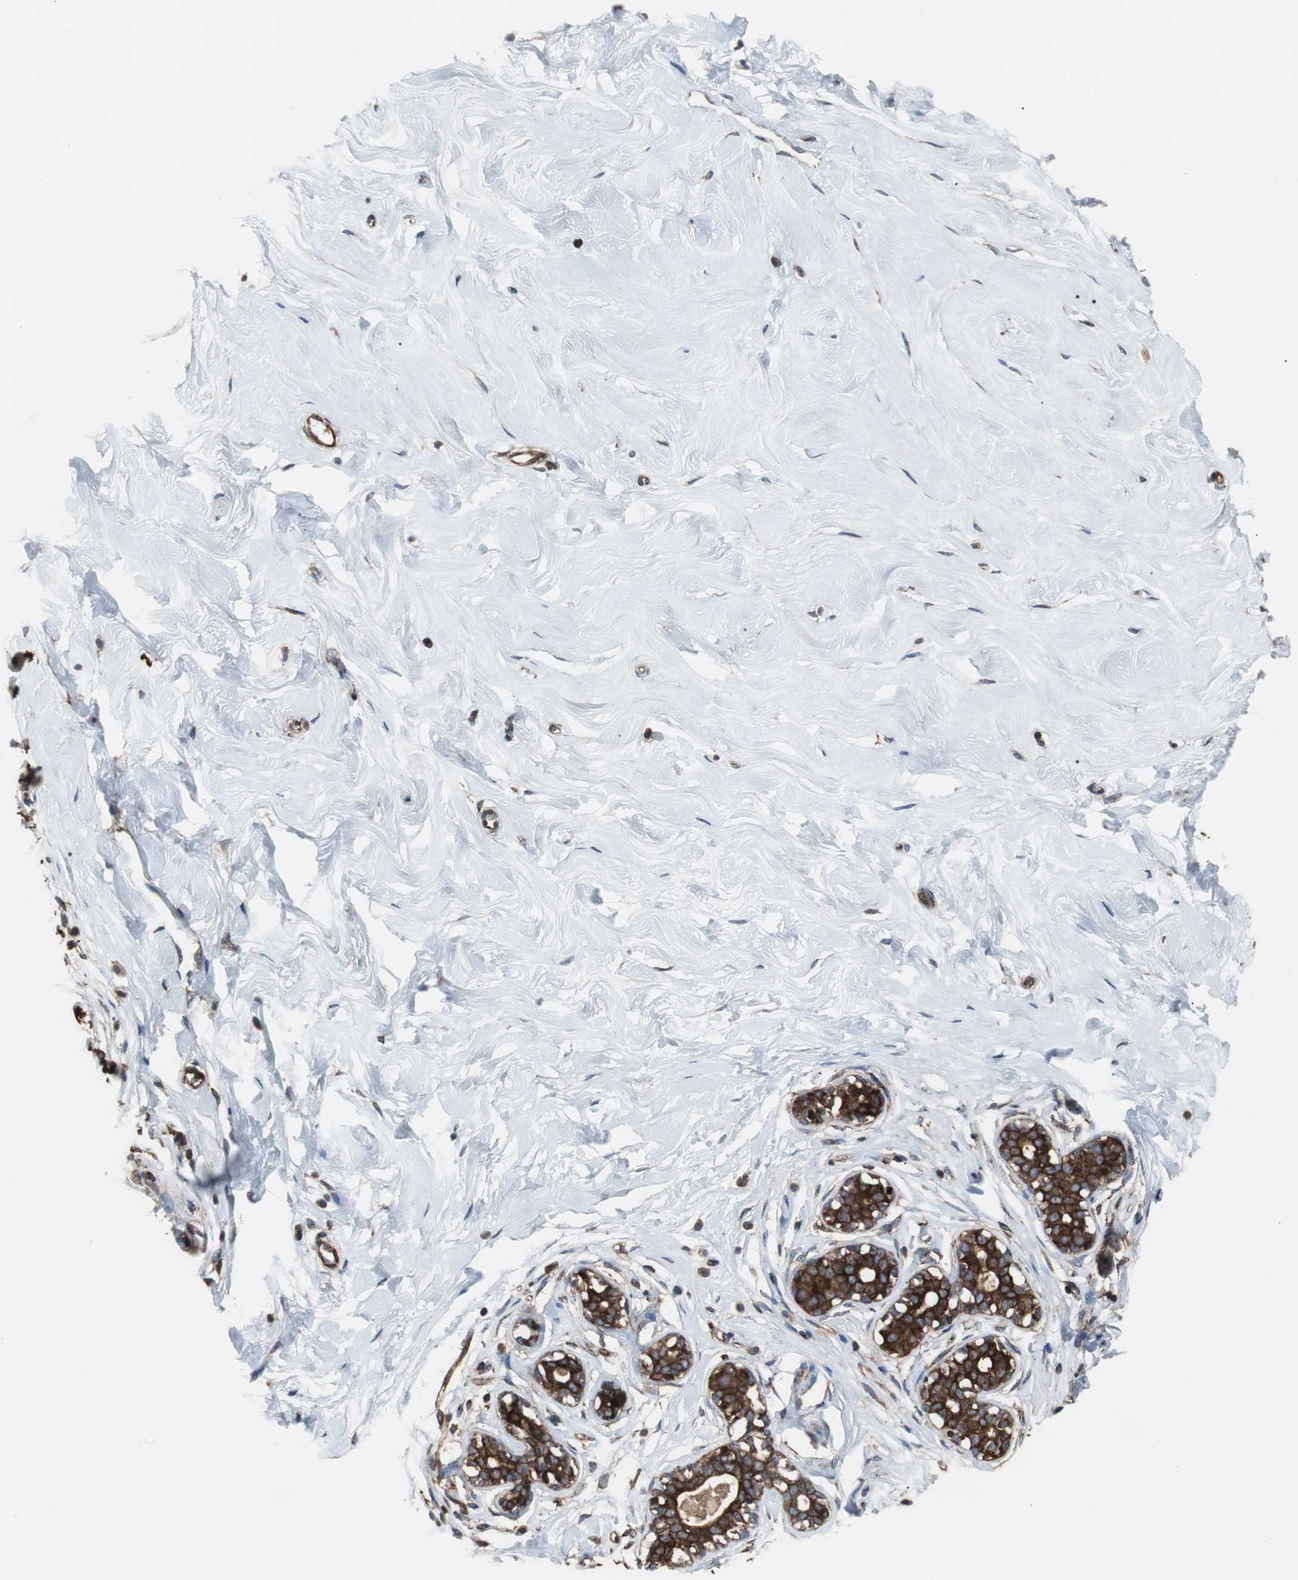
{"staining": {"intensity": "moderate", "quantity": "25%-75%", "location": "cytoplasmic/membranous"}, "tissue": "breast", "cell_type": "Adipocytes", "image_type": "normal", "snomed": [{"axis": "morphology", "description": "Normal tissue, NOS"}, {"axis": "topography", "description": "Breast"}], "caption": "High-power microscopy captured an IHC image of unremarkable breast, revealing moderate cytoplasmic/membranous staining in approximately 25%-75% of adipocytes.", "gene": "RELA", "patient": {"sex": "female", "age": 23}}